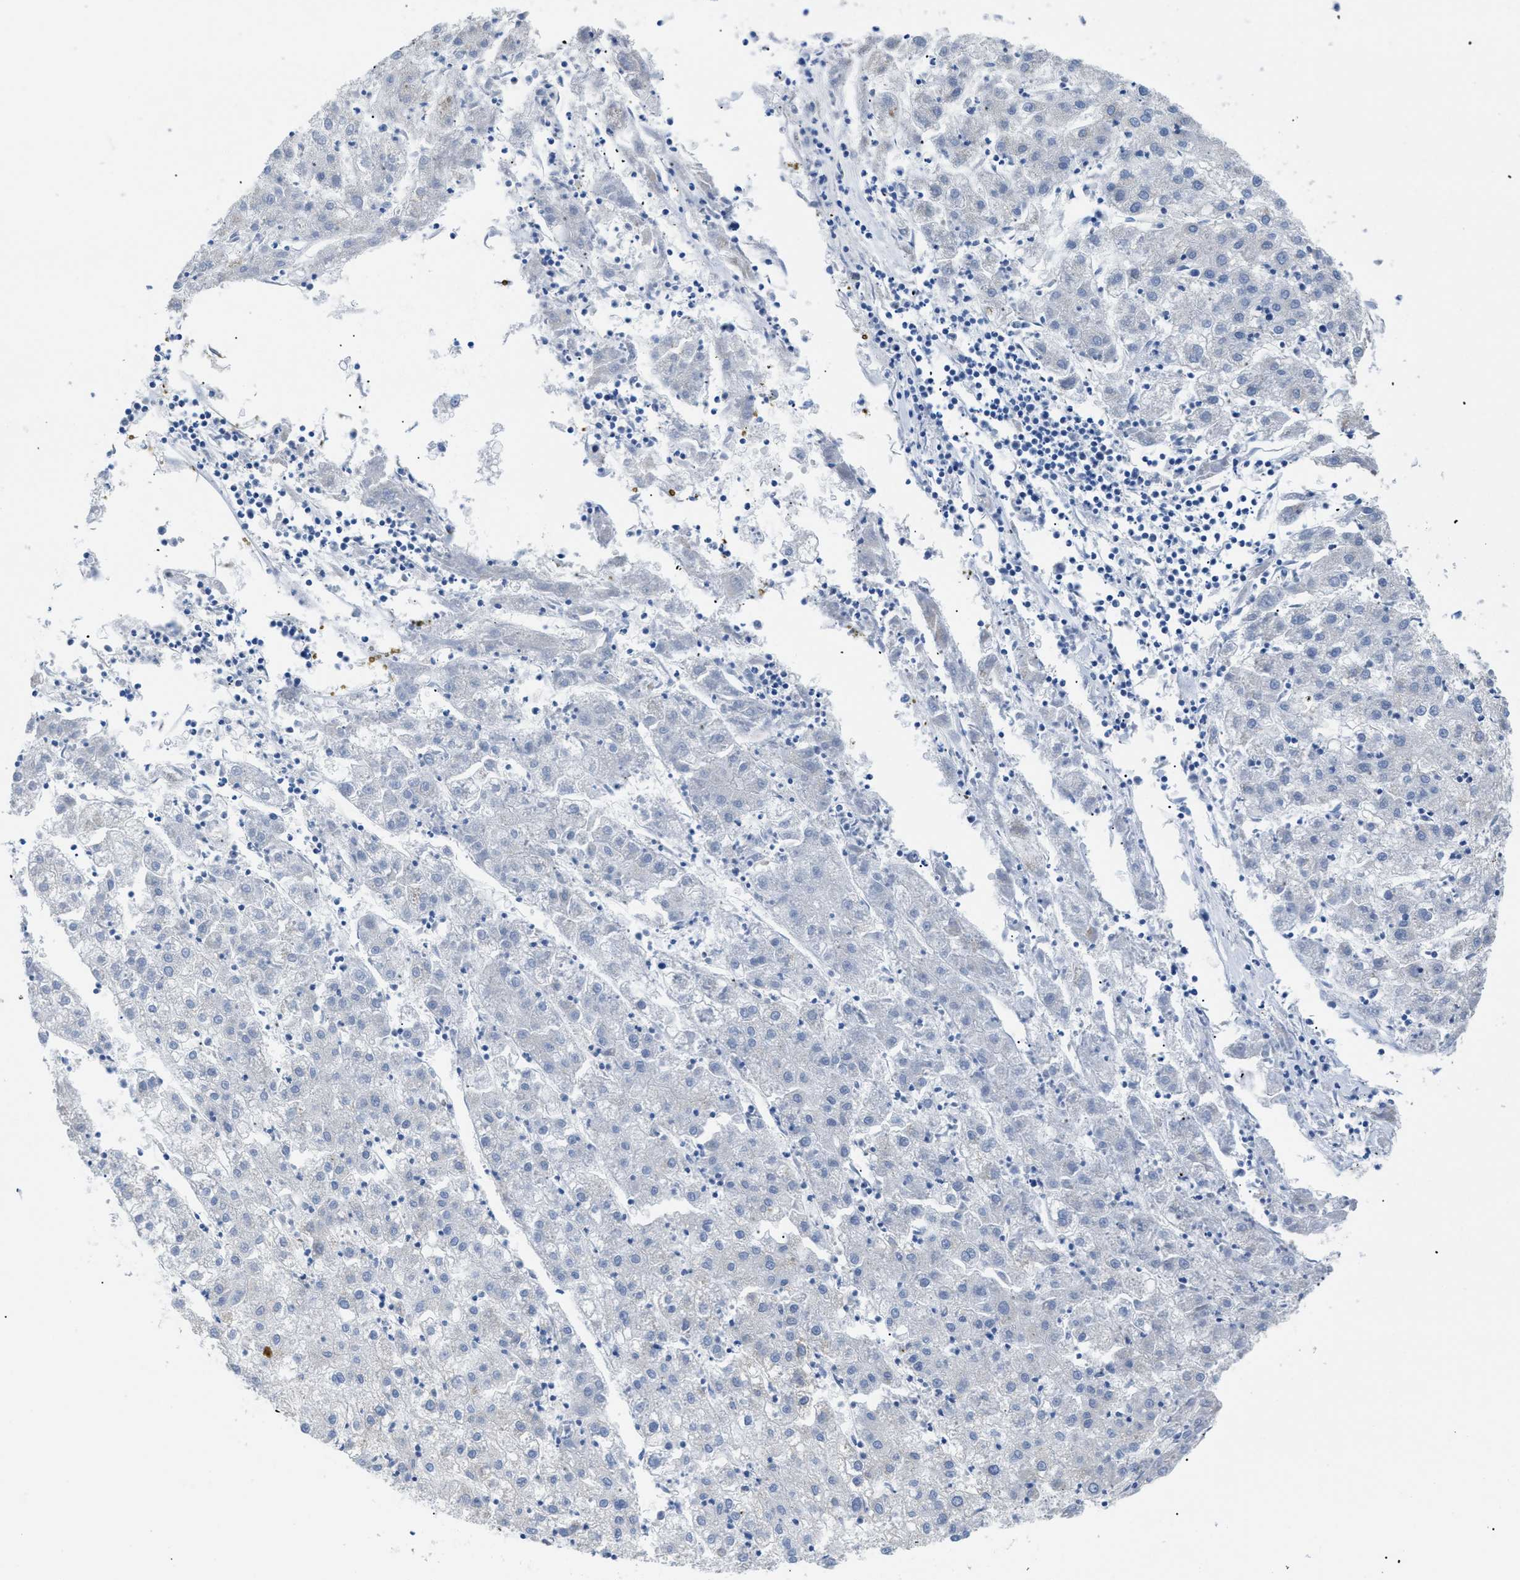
{"staining": {"intensity": "negative", "quantity": "none", "location": "none"}, "tissue": "liver cancer", "cell_type": "Tumor cells", "image_type": "cancer", "snomed": [{"axis": "morphology", "description": "Carcinoma, Hepatocellular, NOS"}, {"axis": "topography", "description": "Liver"}], "caption": "Protein analysis of hepatocellular carcinoma (liver) exhibits no significant staining in tumor cells.", "gene": "APOBEC2", "patient": {"sex": "male", "age": 72}}